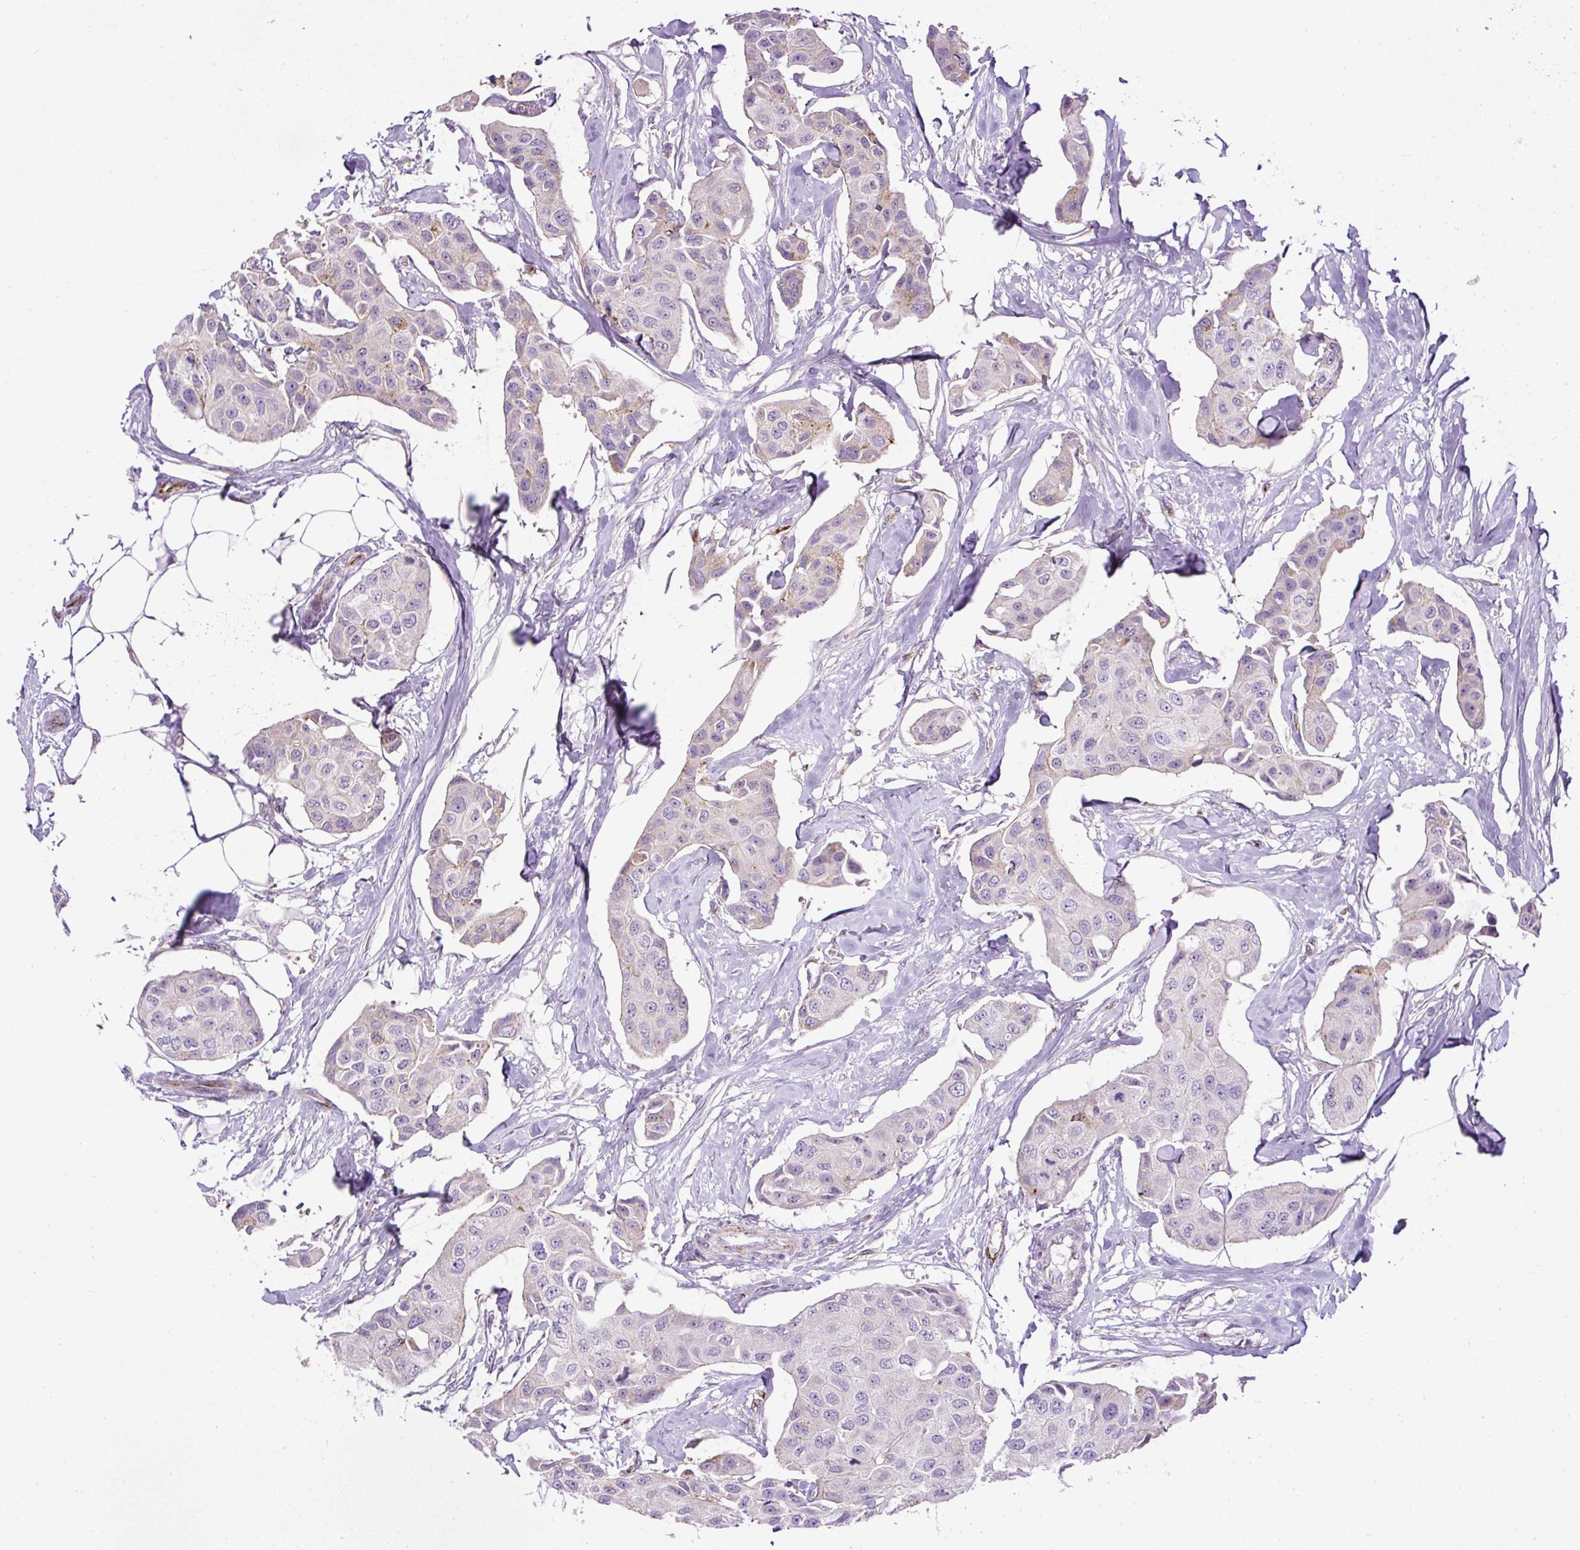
{"staining": {"intensity": "negative", "quantity": "none", "location": "none"}, "tissue": "breast cancer", "cell_type": "Tumor cells", "image_type": "cancer", "snomed": [{"axis": "morphology", "description": "Duct carcinoma"}, {"axis": "topography", "description": "Breast"}, {"axis": "topography", "description": "Lymph node"}], "caption": "Immunohistochemistry photomicrograph of human breast cancer (infiltrating ductal carcinoma) stained for a protein (brown), which displays no positivity in tumor cells.", "gene": "LEFTY2", "patient": {"sex": "female", "age": 80}}